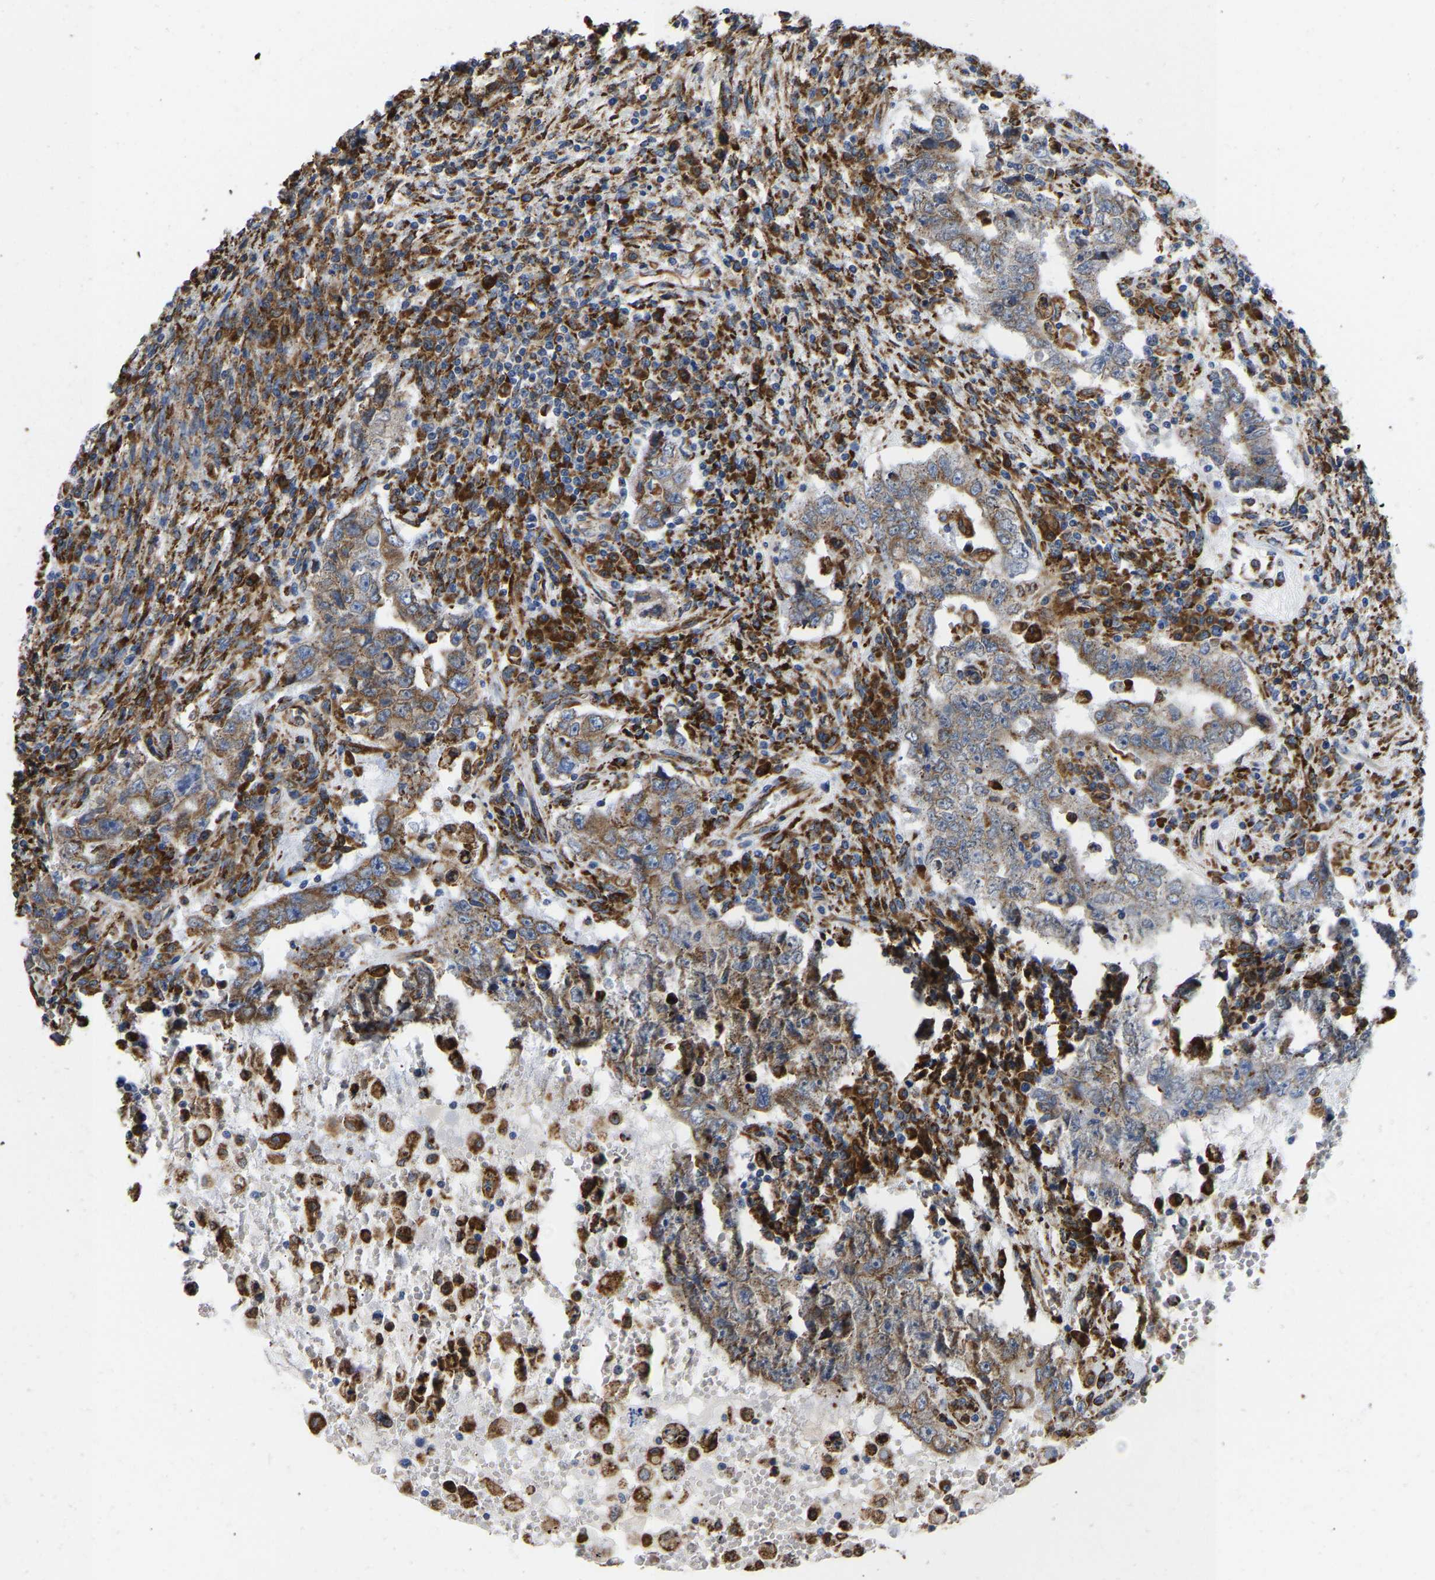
{"staining": {"intensity": "moderate", "quantity": ">75%", "location": "cytoplasmic/membranous"}, "tissue": "testis cancer", "cell_type": "Tumor cells", "image_type": "cancer", "snomed": [{"axis": "morphology", "description": "Carcinoma, Embryonal, NOS"}, {"axis": "topography", "description": "Testis"}], "caption": "Immunohistochemical staining of human testis embryonal carcinoma displays moderate cytoplasmic/membranous protein staining in approximately >75% of tumor cells.", "gene": "P4HB", "patient": {"sex": "male", "age": 26}}